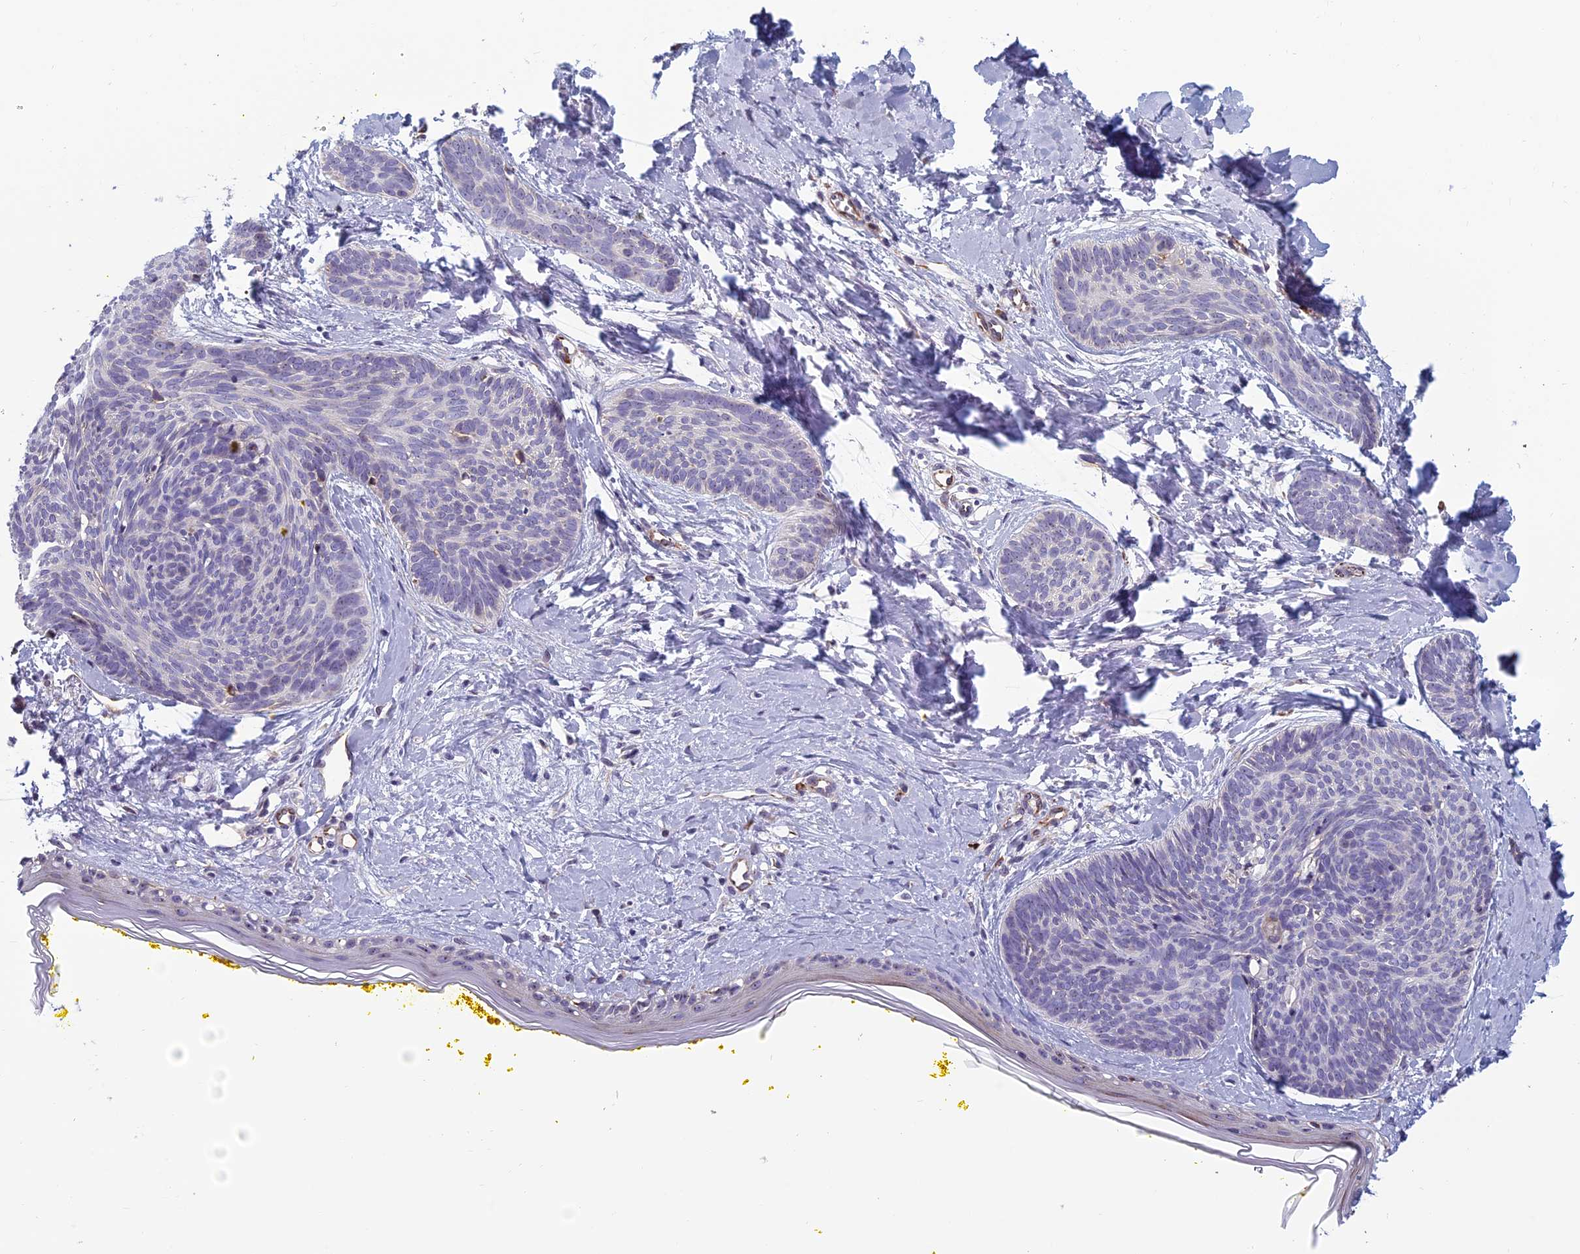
{"staining": {"intensity": "negative", "quantity": "none", "location": "none"}, "tissue": "skin cancer", "cell_type": "Tumor cells", "image_type": "cancer", "snomed": [{"axis": "morphology", "description": "Basal cell carcinoma"}, {"axis": "topography", "description": "Skin"}], "caption": "Immunohistochemistry image of neoplastic tissue: skin cancer stained with DAB (3,3'-diaminobenzidine) reveals no significant protein expression in tumor cells. (Stains: DAB immunohistochemistry with hematoxylin counter stain, Microscopy: brightfield microscopy at high magnification).", "gene": "NOC2L", "patient": {"sex": "female", "age": 81}}